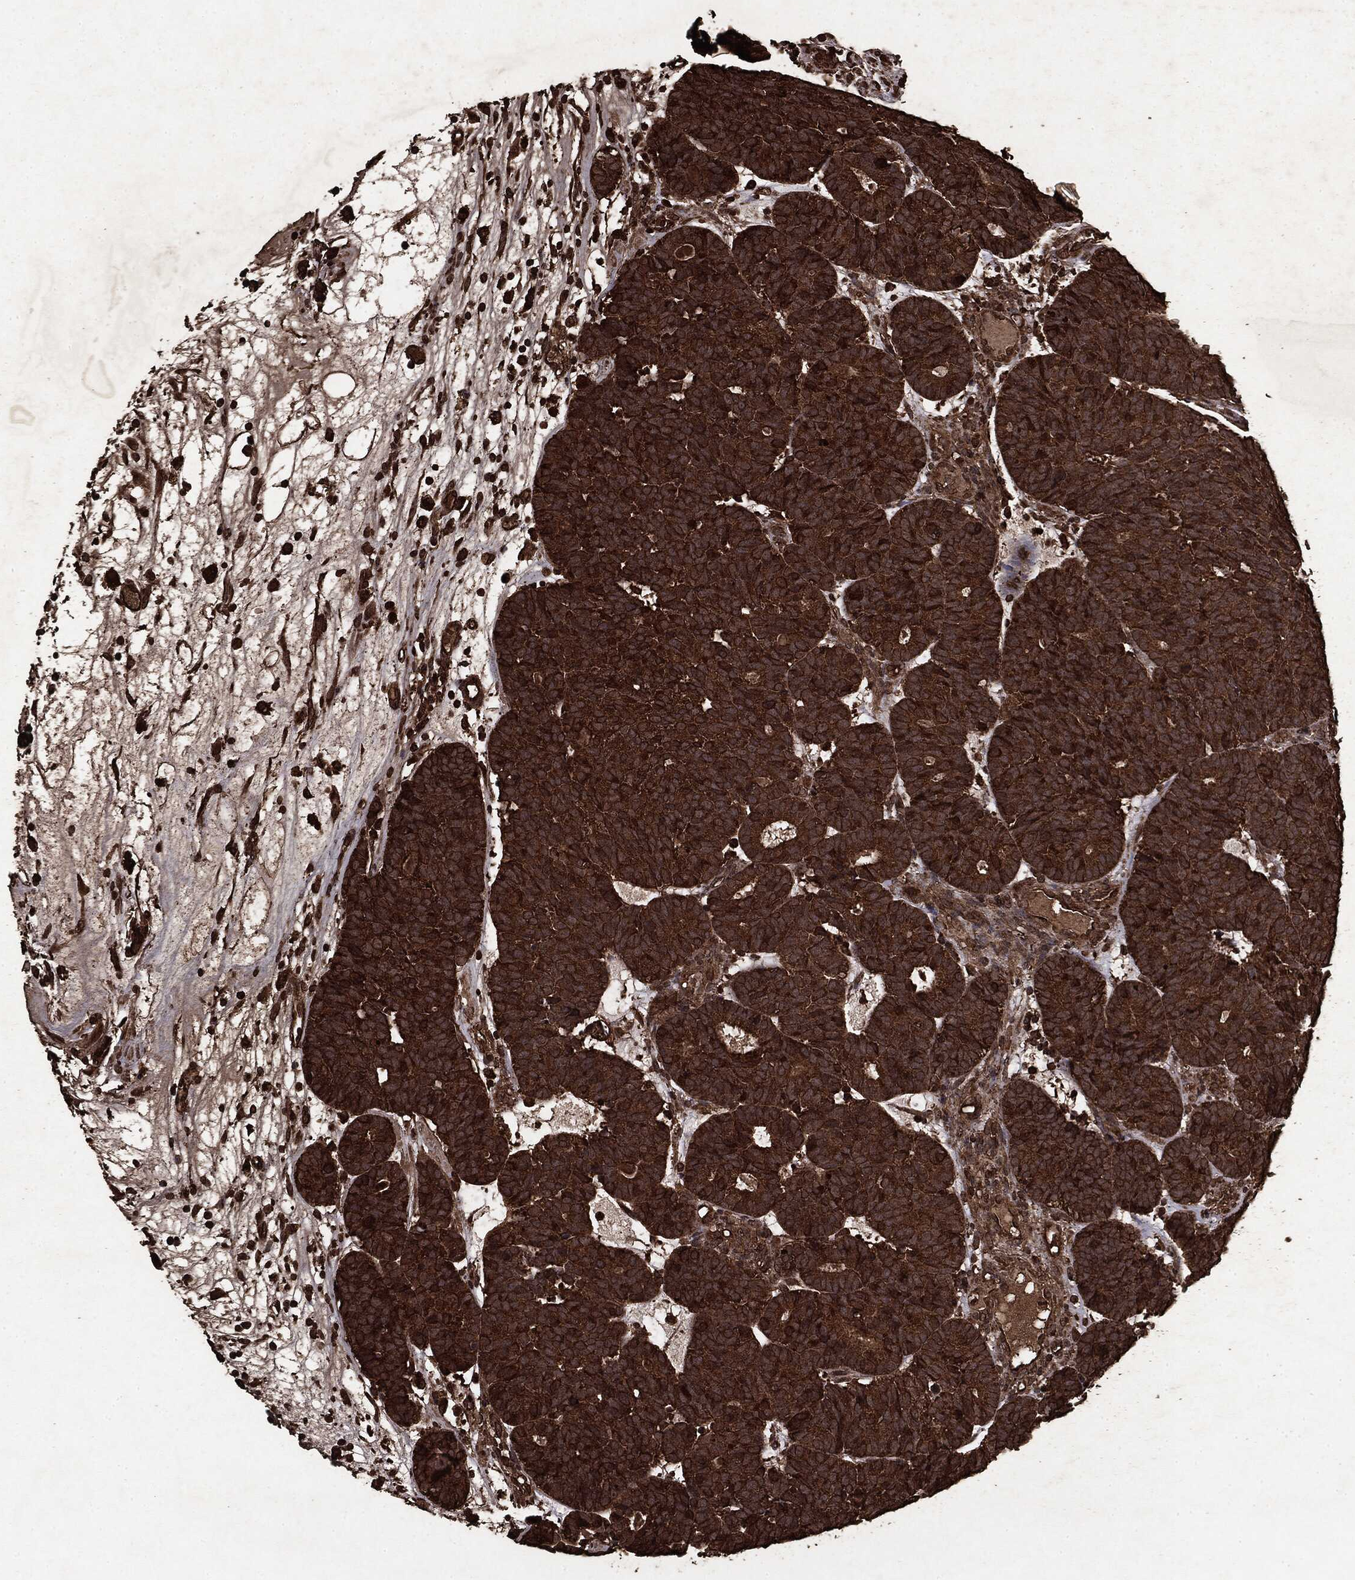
{"staining": {"intensity": "strong", "quantity": ">75%", "location": "cytoplasmic/membranous"}, "tissue": "head and neck cancer", "cell_type": "Tumor cells", "image_type": "cancer", "snomed": [{"axis": "morphology", "description": "Adenocarcinoma, NOS"}, {"axis": "topography", "description": "Head-Neck"}], "caption": "Tumor cells display high levels of strong cytoplasmic/membranous staining in about >75% of cells in human head and neck adenocarcinoma.", "gene": "ARAF", "patient": {"sex": "female", "age": 81}}